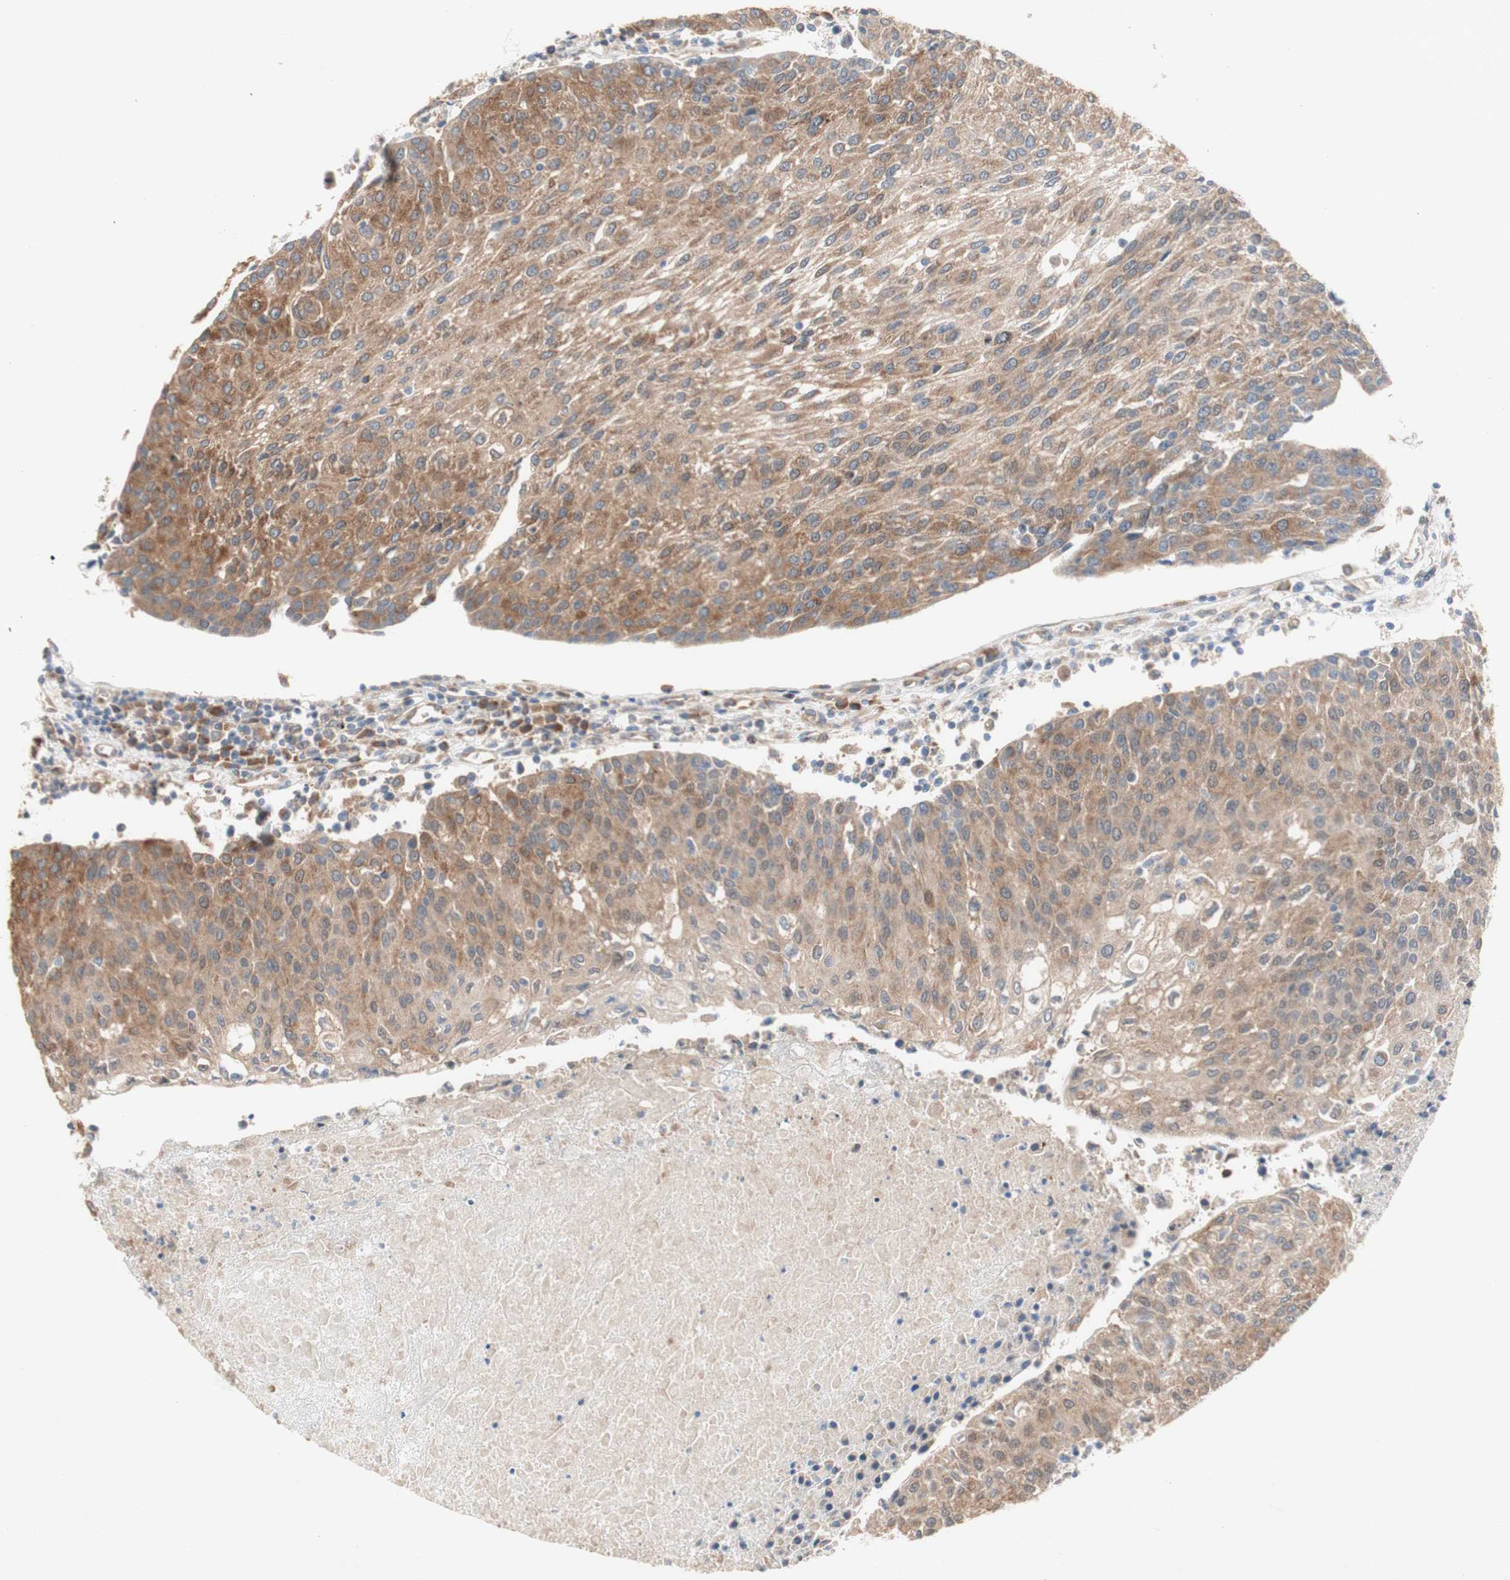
{"staining": {"intensity": "moderate", "quantity": ">75%", "location": "cytoplasmic/membranous"}, "tissue": "urothelial cancer", "cell_type": "Tumor cells", "image_type": "cancer", "snomed": [{"axis": "morphology", "description": "Urothelial carcinoma, High grade"}, {"axis": "topography", "description": "Urinary bladder"}], "caption": "This micrograph displays immunohistochemistry (IHC) staining of urothelial cancer, with medium moderate cytoplasmic/membranous positivity in about >75% of tumor cells.", "gene": "PDGFB", "patient": {"sex": "female", "age": 85}}